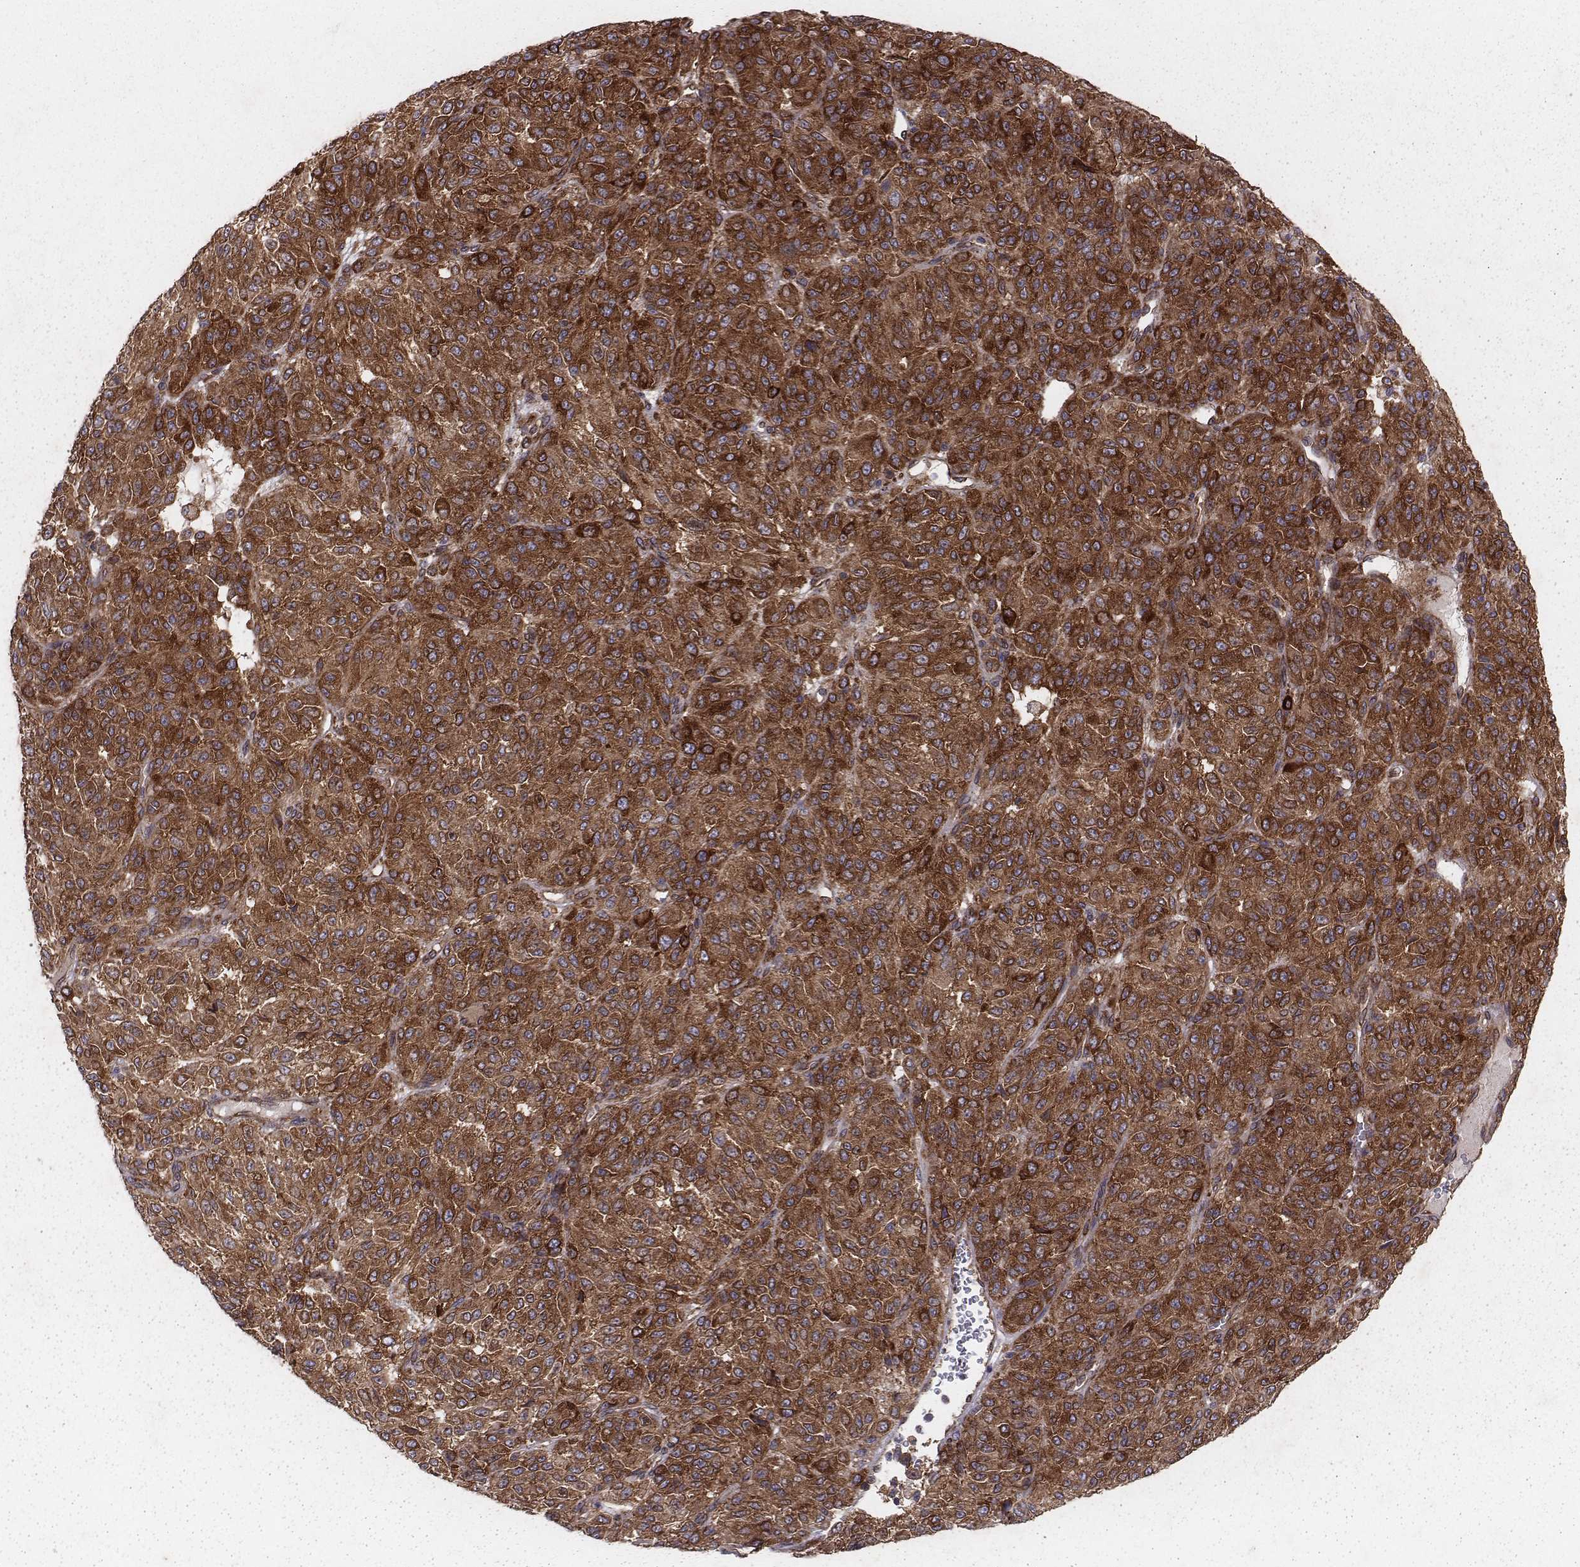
{"staining": {"intensity": "moderate", "quantity": ">75%", "location": "cytoplasmic/membranous"}, "tissue": "melanoma", "cell_type": "Tumor cells", "image_type": "cancer", "snomed": [{"axis": "morphology", "description": "Malignant melanoma, Metastatic site"}, {"axis": "topography", "description": "Brain"}], "caption": "DAB (3,3'-diaminobenzidine) immunohistochemical staining of human melanoma reveals moderate cytoplasmic/membranous protein expression in about >75% of tumor cells.", "gene": "TXLNA", "patient": {"sex": "female", "age": 56}}